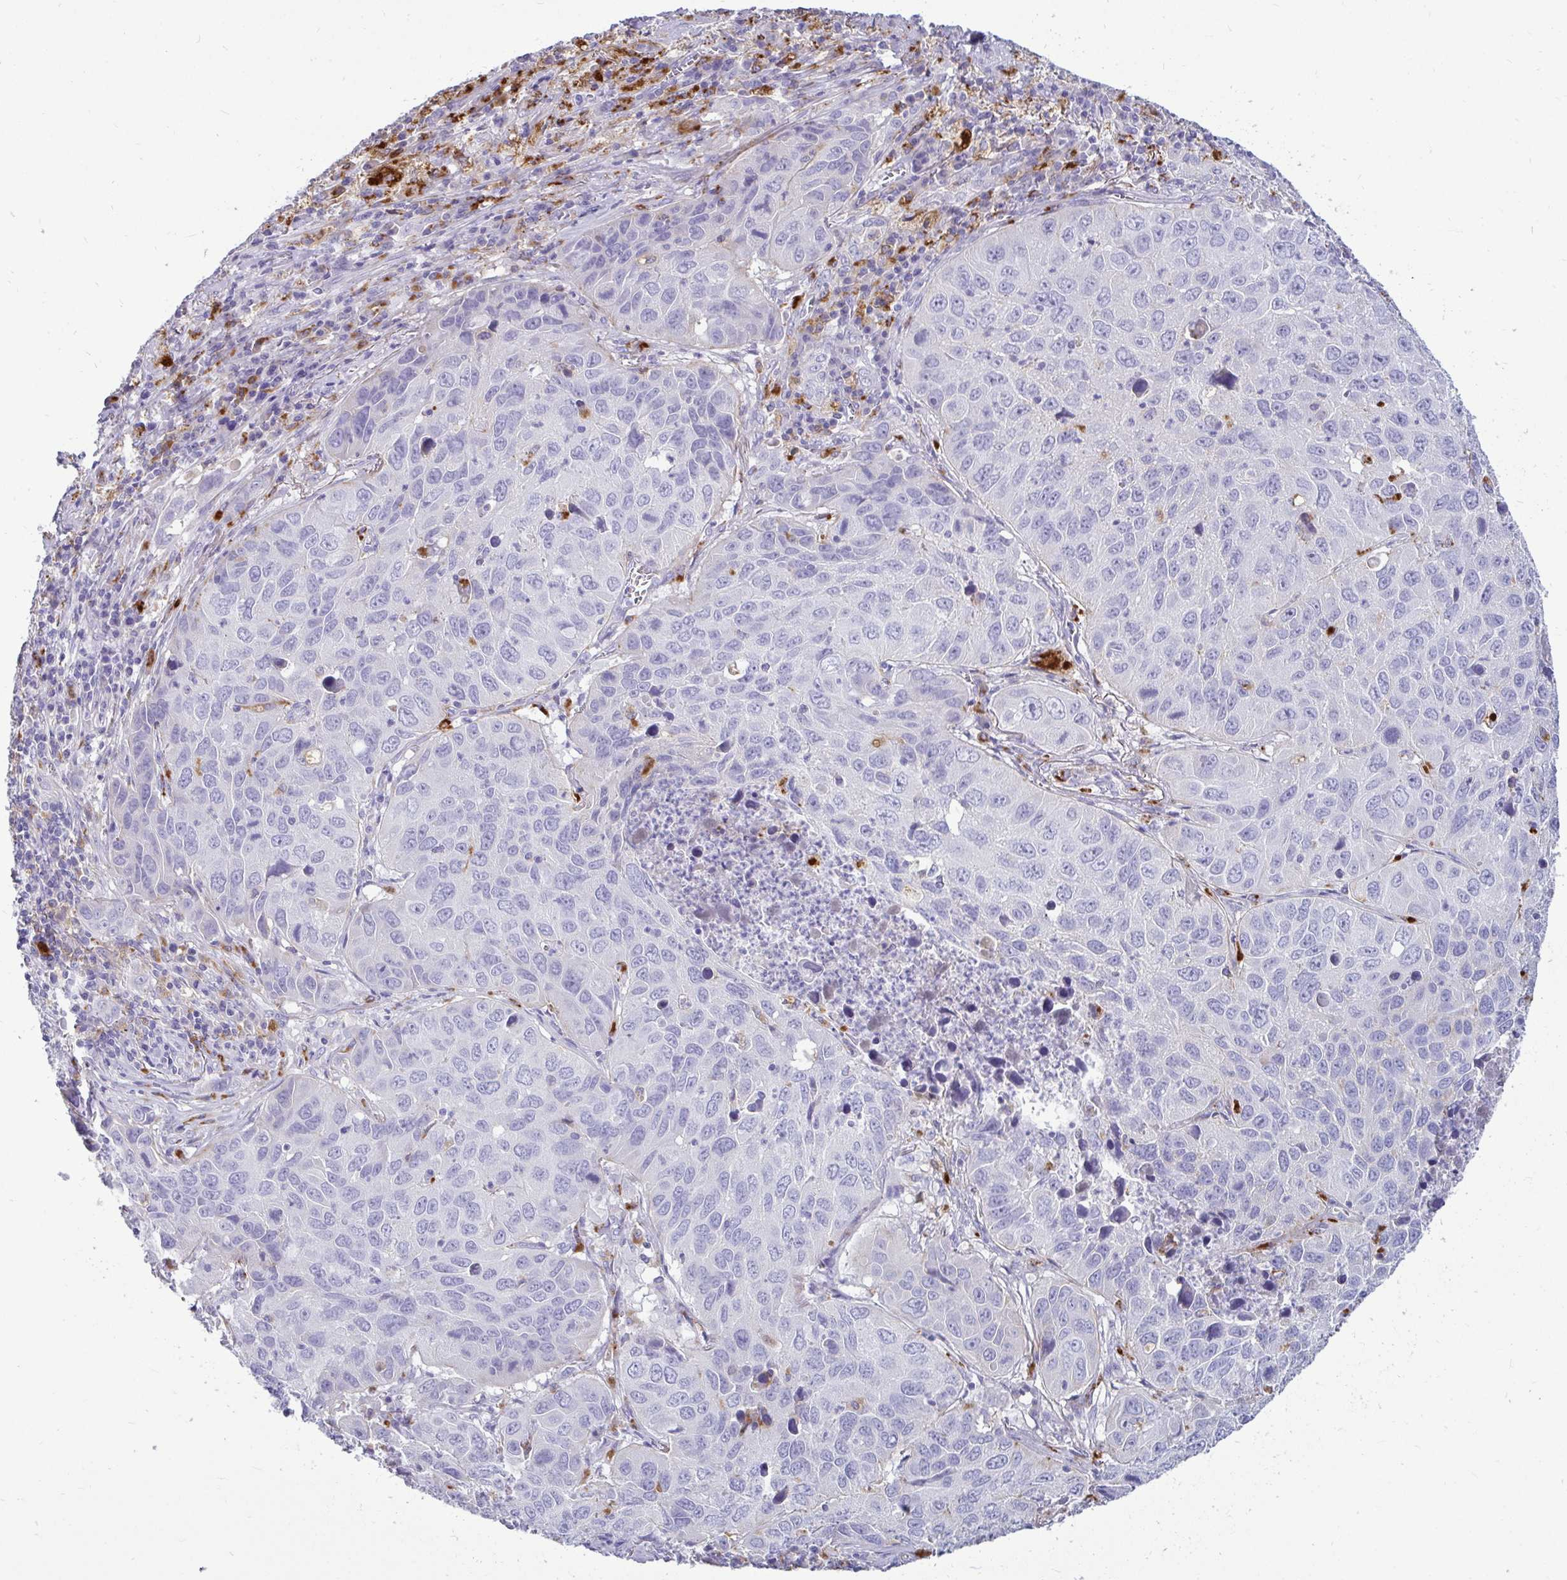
{"staining": {"intensity": "negative", "quantity": "none", "location": "none"}, "tissue": "lung cancer", "cell_type": "Tumor cells", "image_type": "cancer", "snomed": [{"axis": "morphology", "description": "Squamous cell carcinoma, NOS"}, {"axis": "topography", "description": "Lung"}], "caption": "High magnification brightfield microscopy of lung cancer (squamous cell carcinoma) stained with DAB (brown) and counterstained with hematoxylin (blue): tumor cells show no significant expression.", "gene": "CTSZ", "patient": {"sex": "female", "age": 61}}